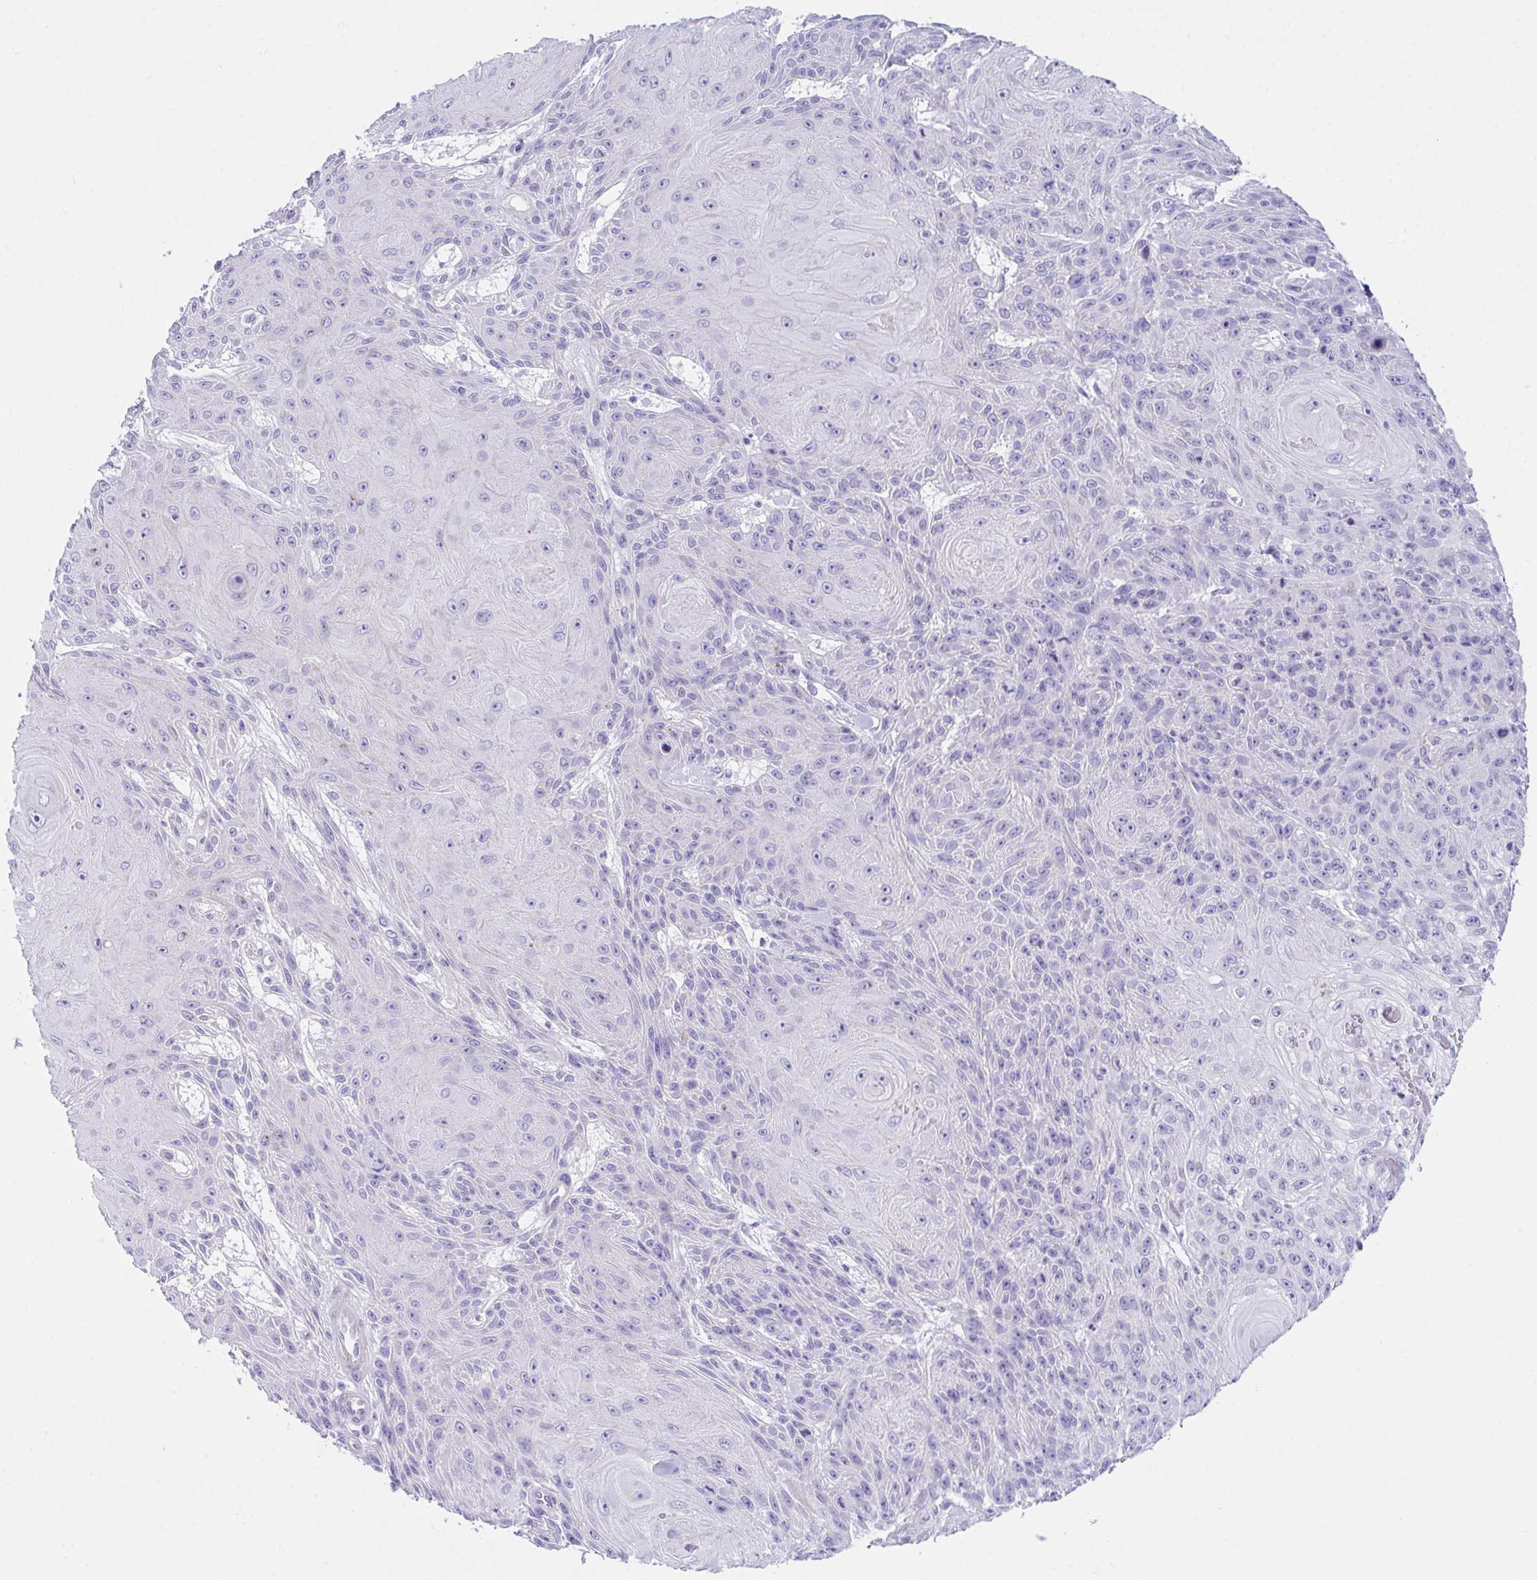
{"staining": {"intensity": "negative", "quantity": "none", "location": "none"}, "tissue": "skin cancer", "cell_type": "Tumor cells", "image_type": "cancer", "snomed": [{"axis": "morphology", "description": "Squamous cell carcinoma, NOS"}, {"axis": "topography", "description": "Skin"}], "caption": "The photomicrograph displays no staining of tumor cells in squamous cell carcinoma (skin).", "gene": "TMEM106B", "patient": {"sex": "male", "age": 88}}